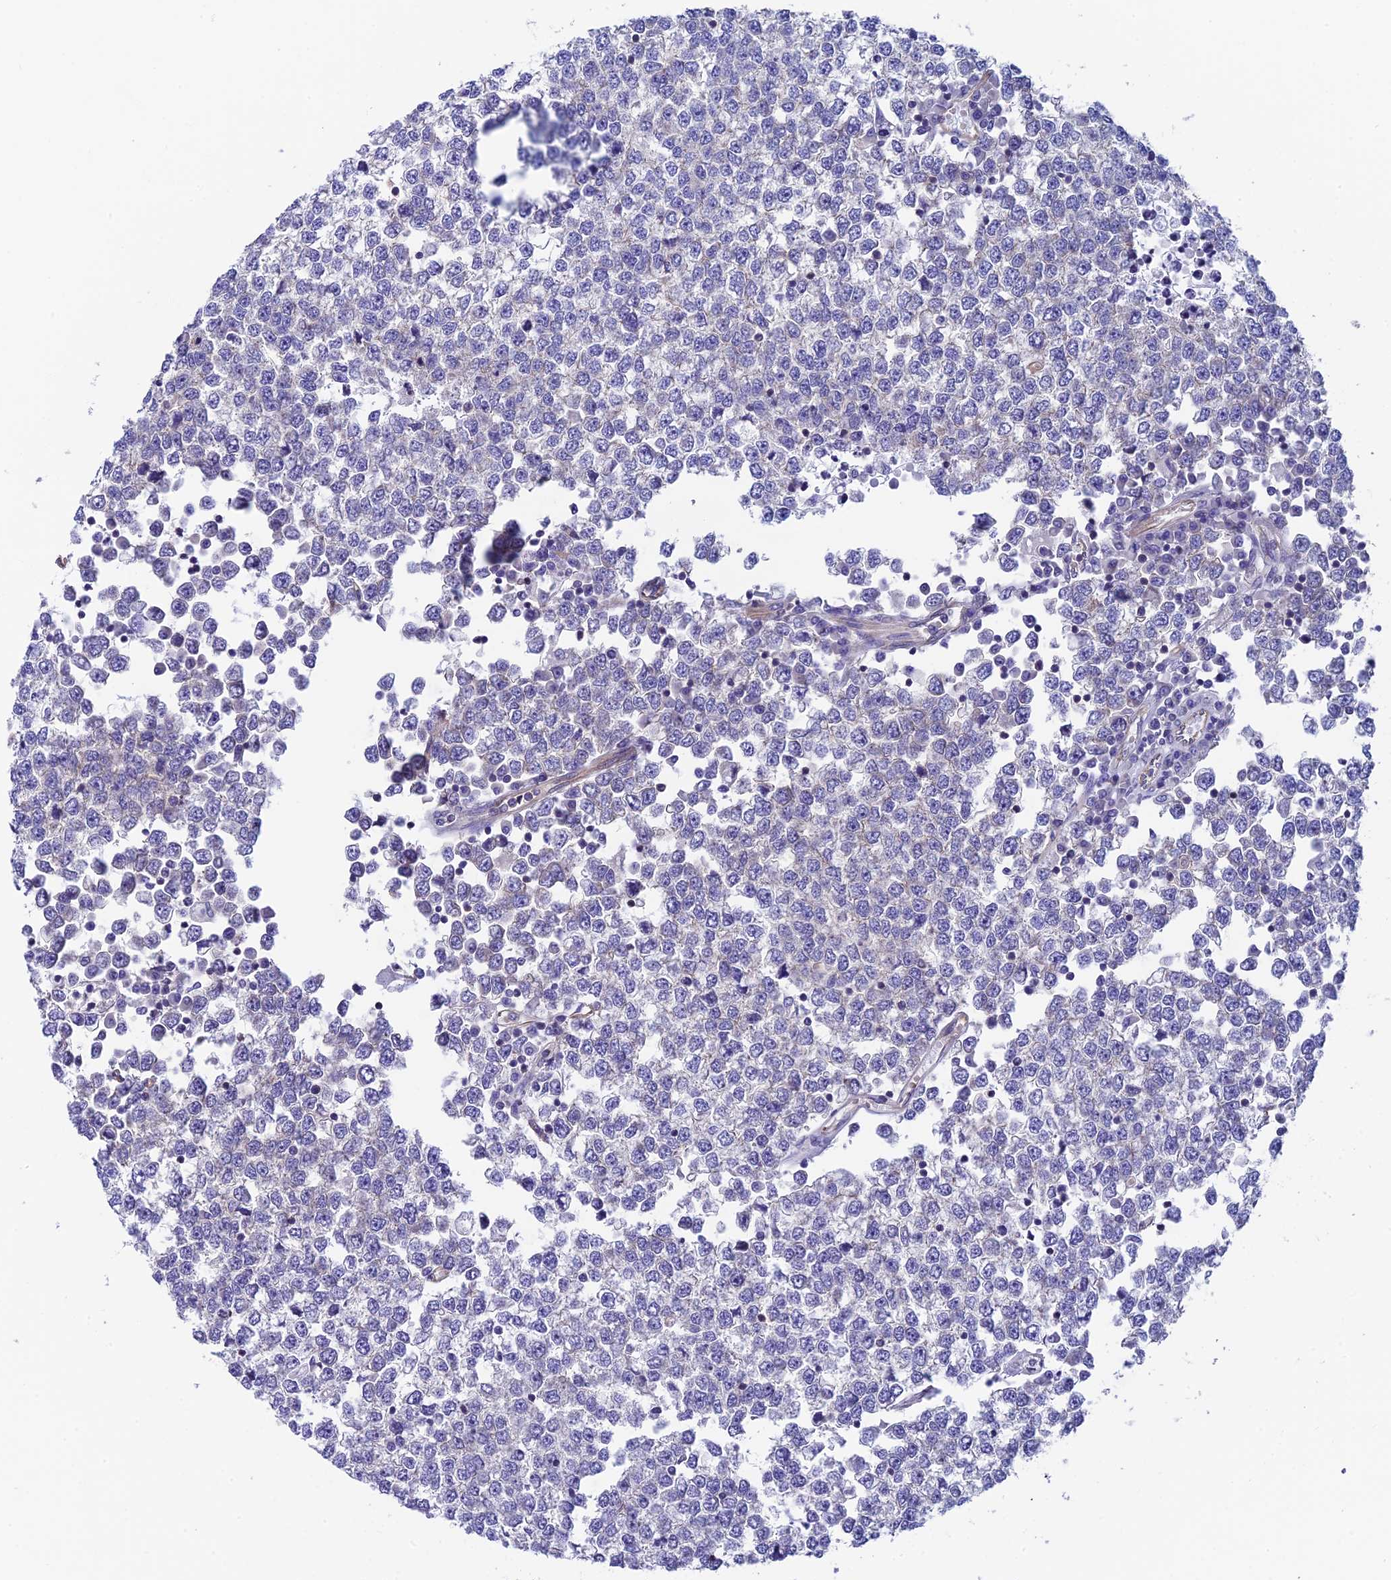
{"staining": {"intensity": "negative", "quantity": "none", "location": "none"}, "tissue": "testis cancer", "cell_type": "Tumor cells", "image_type": "cancer", "snomed": [{"axis": "morphology", "description": "Seminoma, NOS"}, {"axis": "topography", "description": "Testis"}], "caption": "A high-resolution image shows IHC staining of testis cancer (seminoma), which shows no significant staining in tumor cells.", "gene": "PPFIA3", "patient": {"sex": "male", "age": 65}}